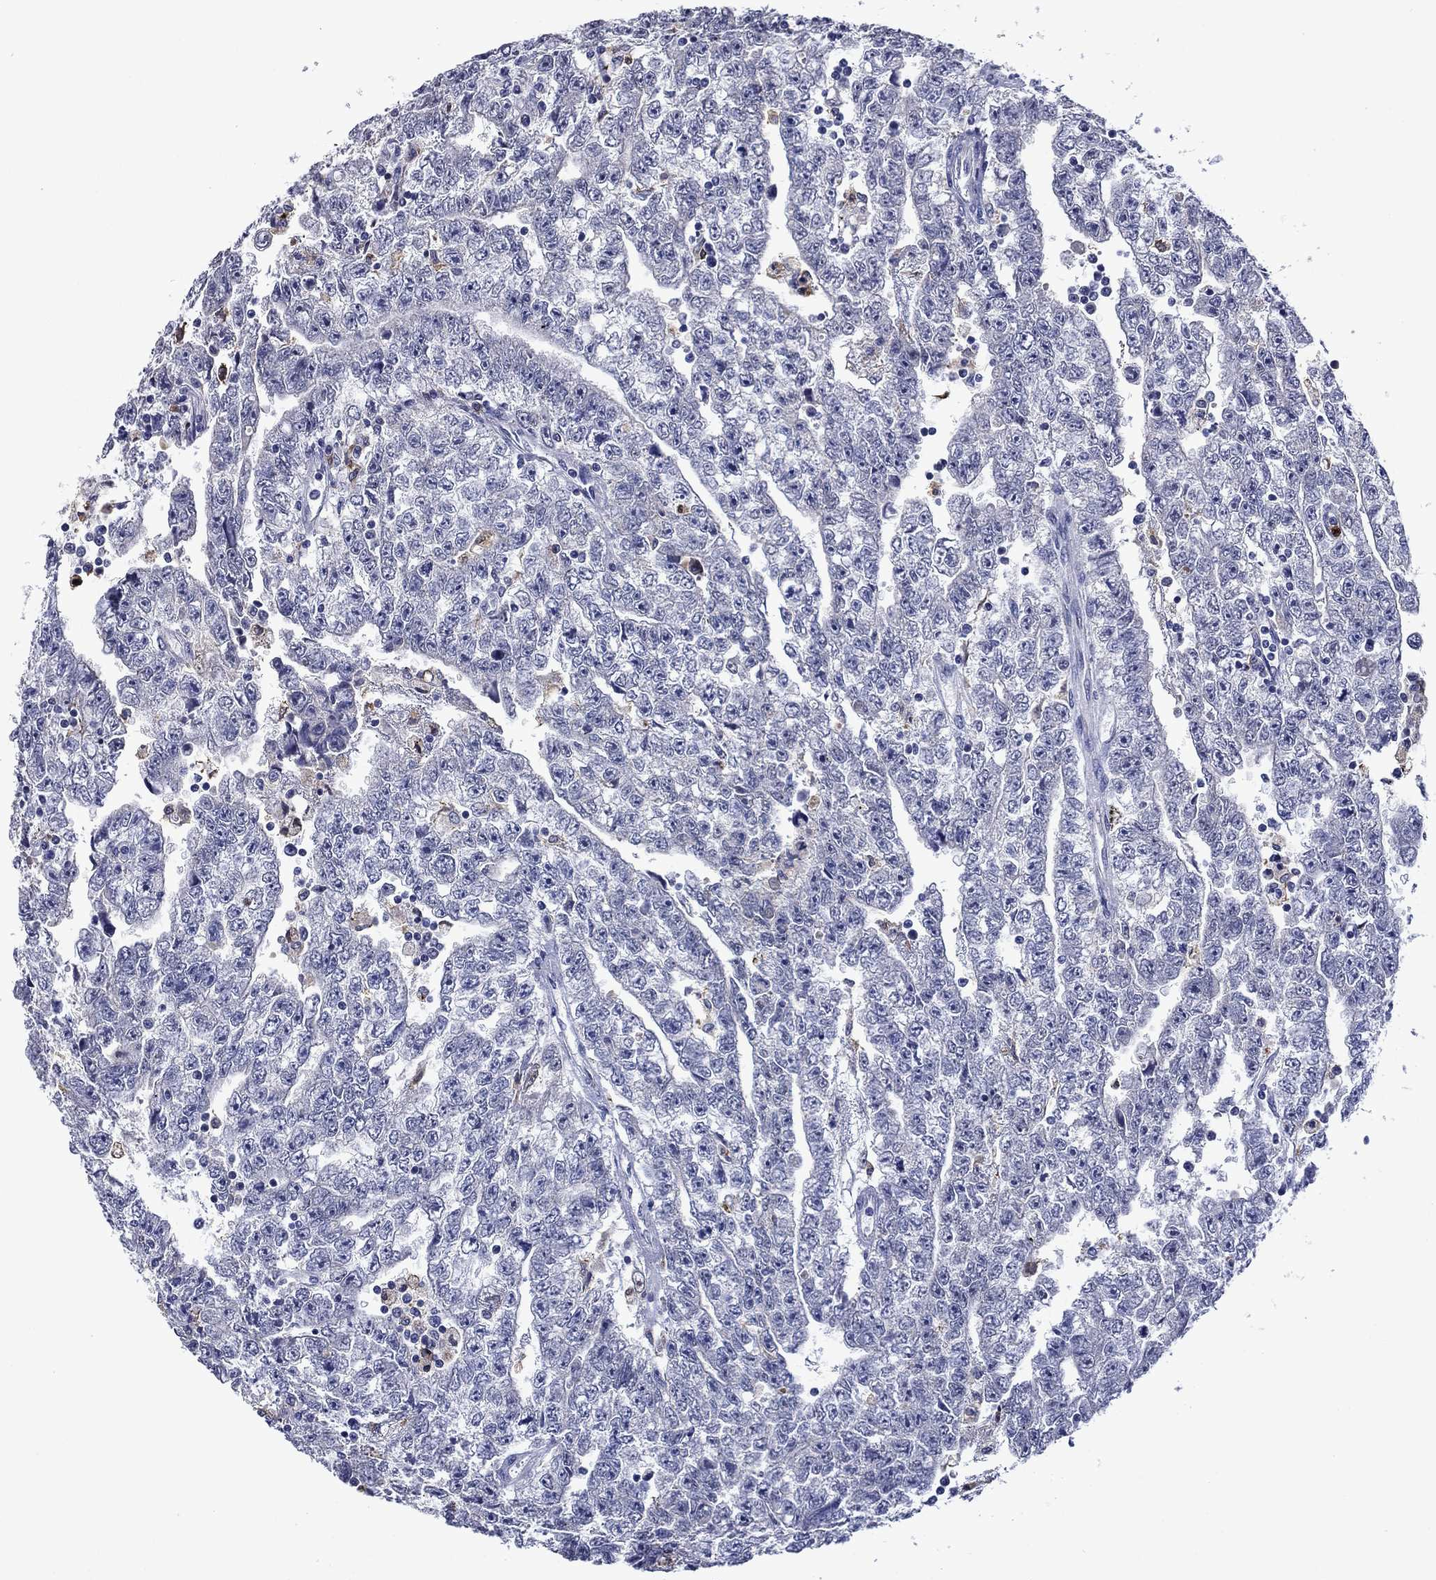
{"staining": {"intensity": "negative", "quantity": "none", "location": "none"}, "tissue": "testis cancer", "cell_type": "Tumor cells", "image_type": "cancer", "snomed": [{"axis": "morphology", "description": "Carcinoma, Embryonal, NOS"}, {"axis": "topography", "description": "Testis"}], "caption": "Tumor cells show no significant protein staining in testis cancer (embryonal carcinoma).", "gene": "IRF5", "patient": {"sex": "male", "age": 25}}